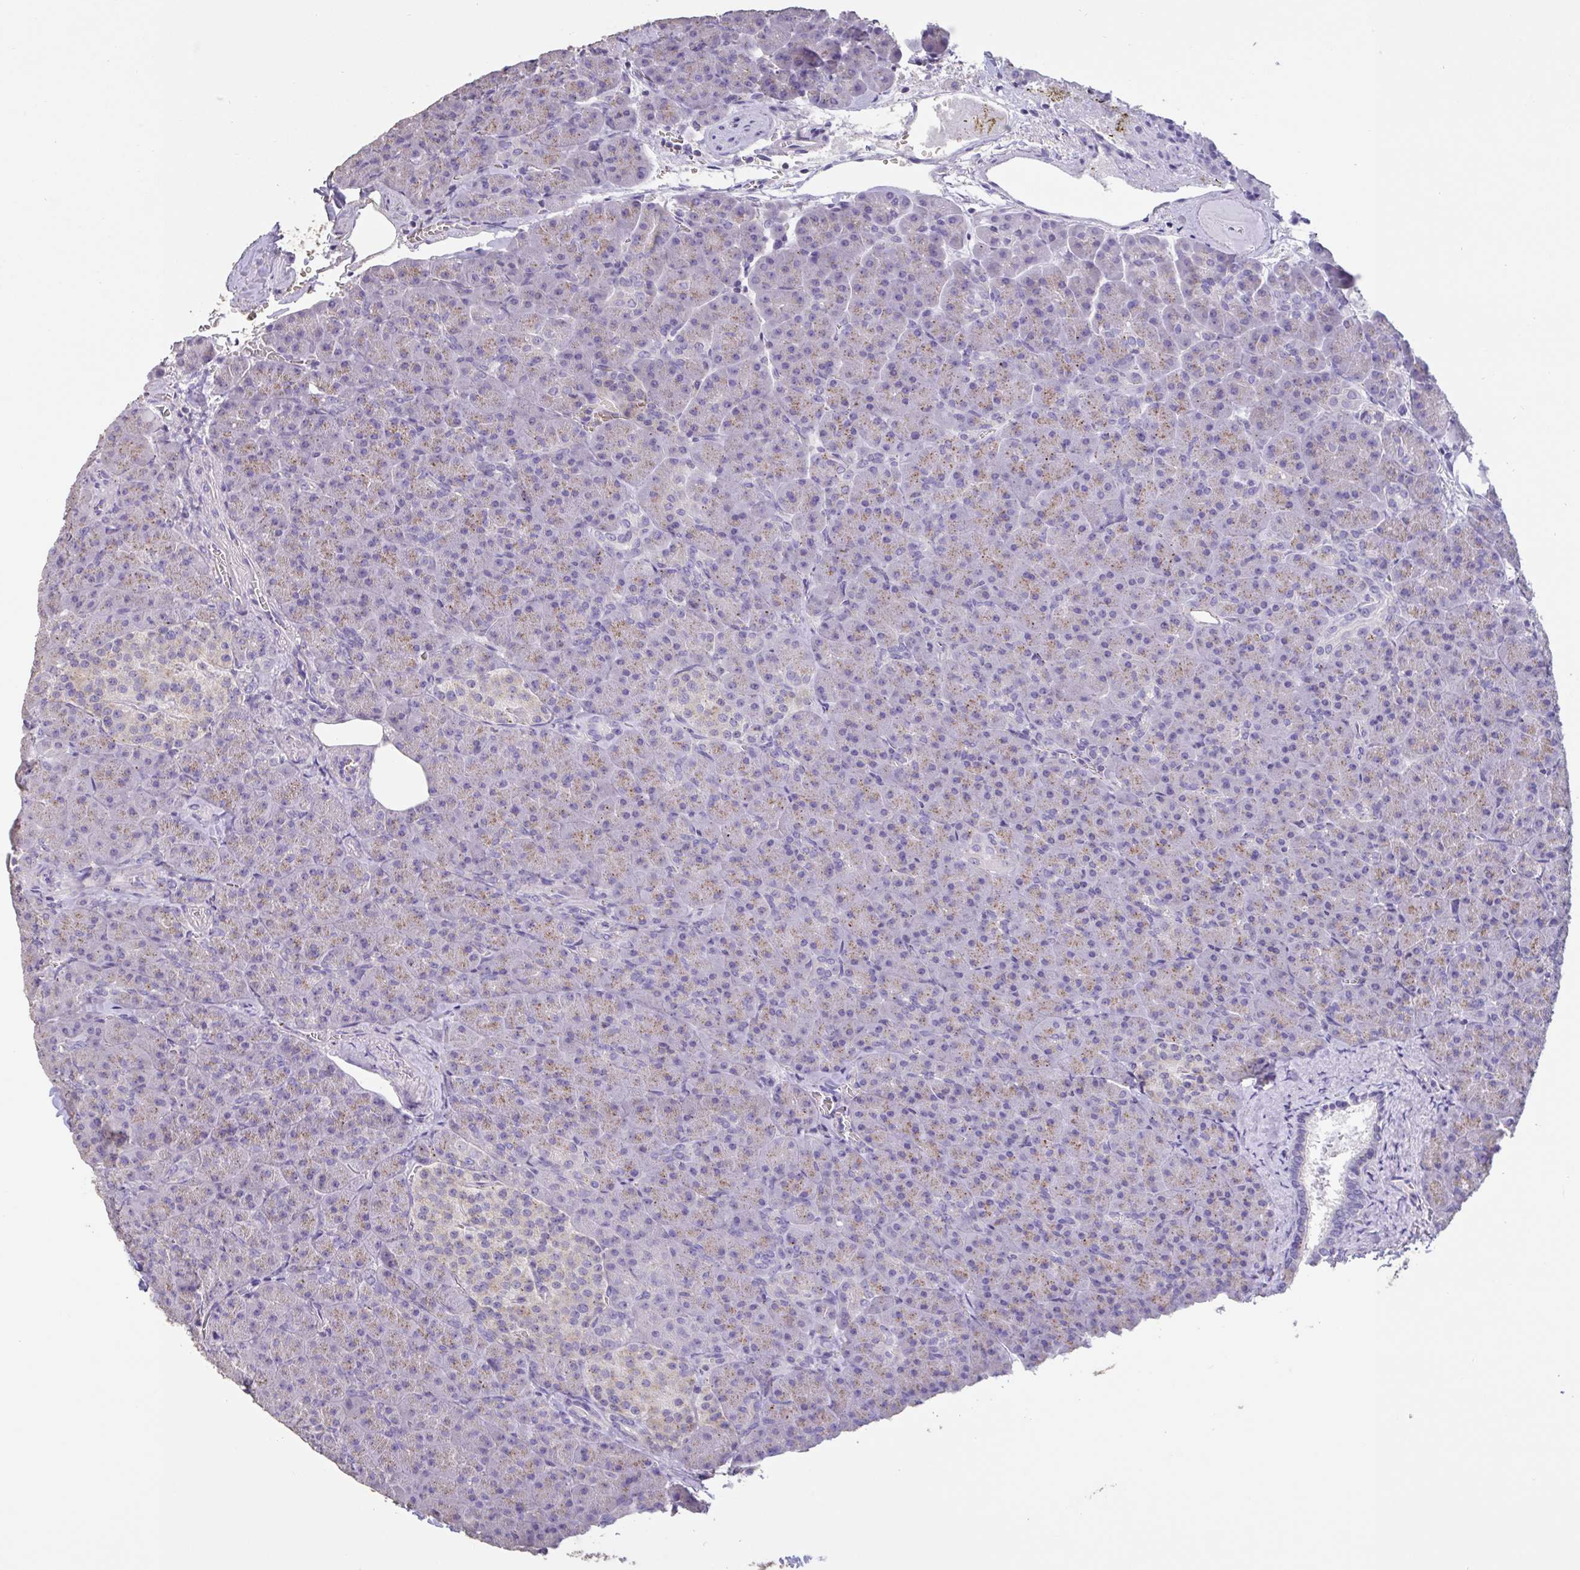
{"staining": {"intensity": "moderate", "quantity": ">75%", "location": "cytoplasmic/membranous"}, "tissue": "pancreas", "cell_type": "Exocrine glandular cells", "image_type": "normal", "snomed": [{"axis": "morphology", "description": "Normal tissue, NOS"}, {"axis": "topography", "description": "Pancreas"}], "caption": "About >75% of exocrine glandular cells in normal human pancreas show moderate cytoplasmic/membranous protein expression as visualized by brown immunohistochemical staining.", "gene": "CHMP5", "patient": {"sex": "female", "age": 74}}